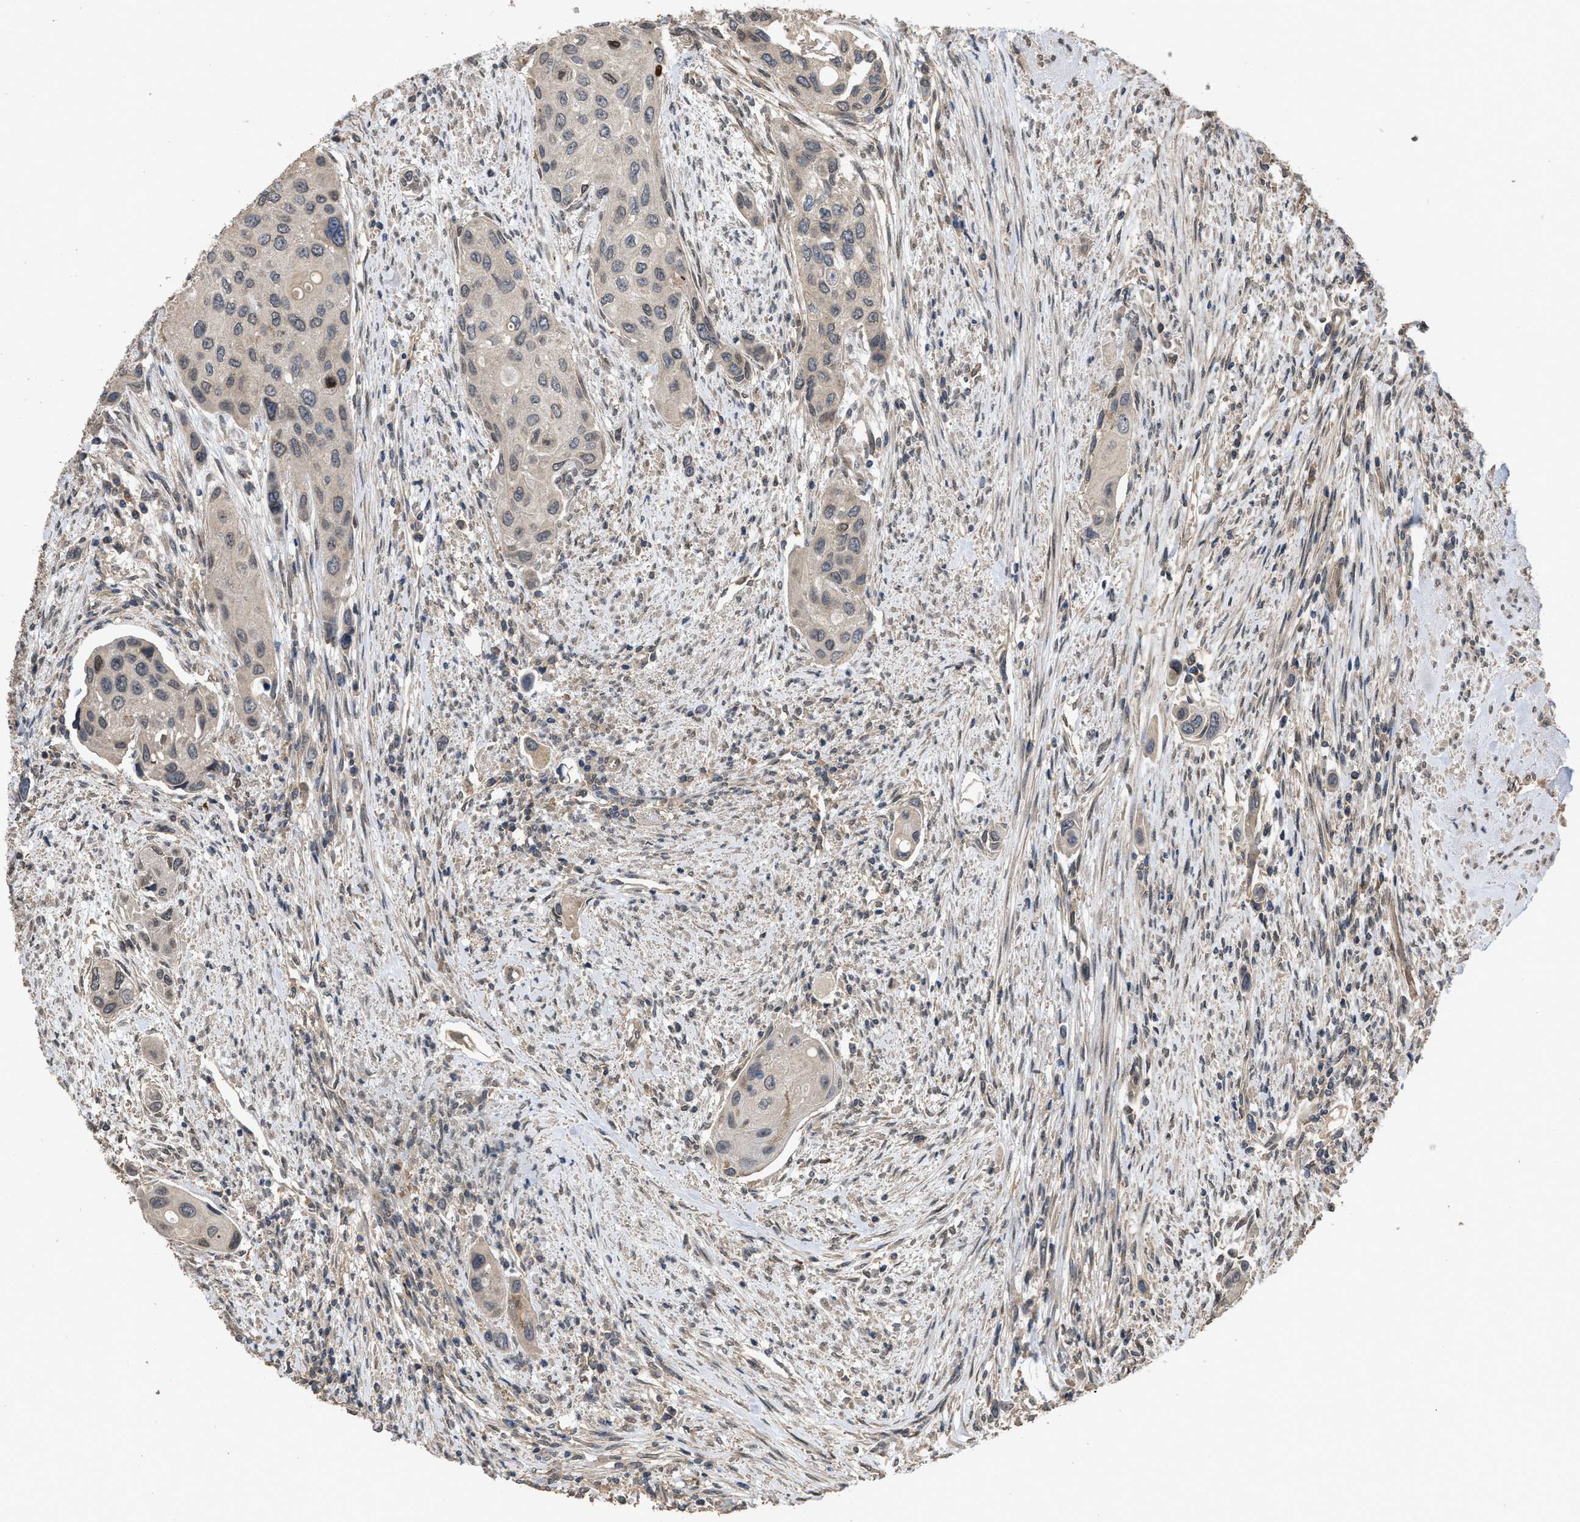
{"staining": {"intensity": "negative", "quantity": "none", "location": "none"}, "tissue": "urothelial cancer", "cell_type": "Tumor cells", "image_type": "cancer", "snomed": [{"axis": "morphology", "description": "Urothelial carcinoma, High grade"}, {"axis": "topography", "description": "Urinary bladder"}], "caption": "High magnification brightfield microscopy of urothelial cancer stained with DAB (brown) and counterstained with hematoxylin (blue): tumor cells show no significant expression. (DAB (3,3'-diaminobenzidine) immunohistochemistry (IHC), high magnification).", "gene": "UTRN", "patient": {"sex": "female", "age": 56}}